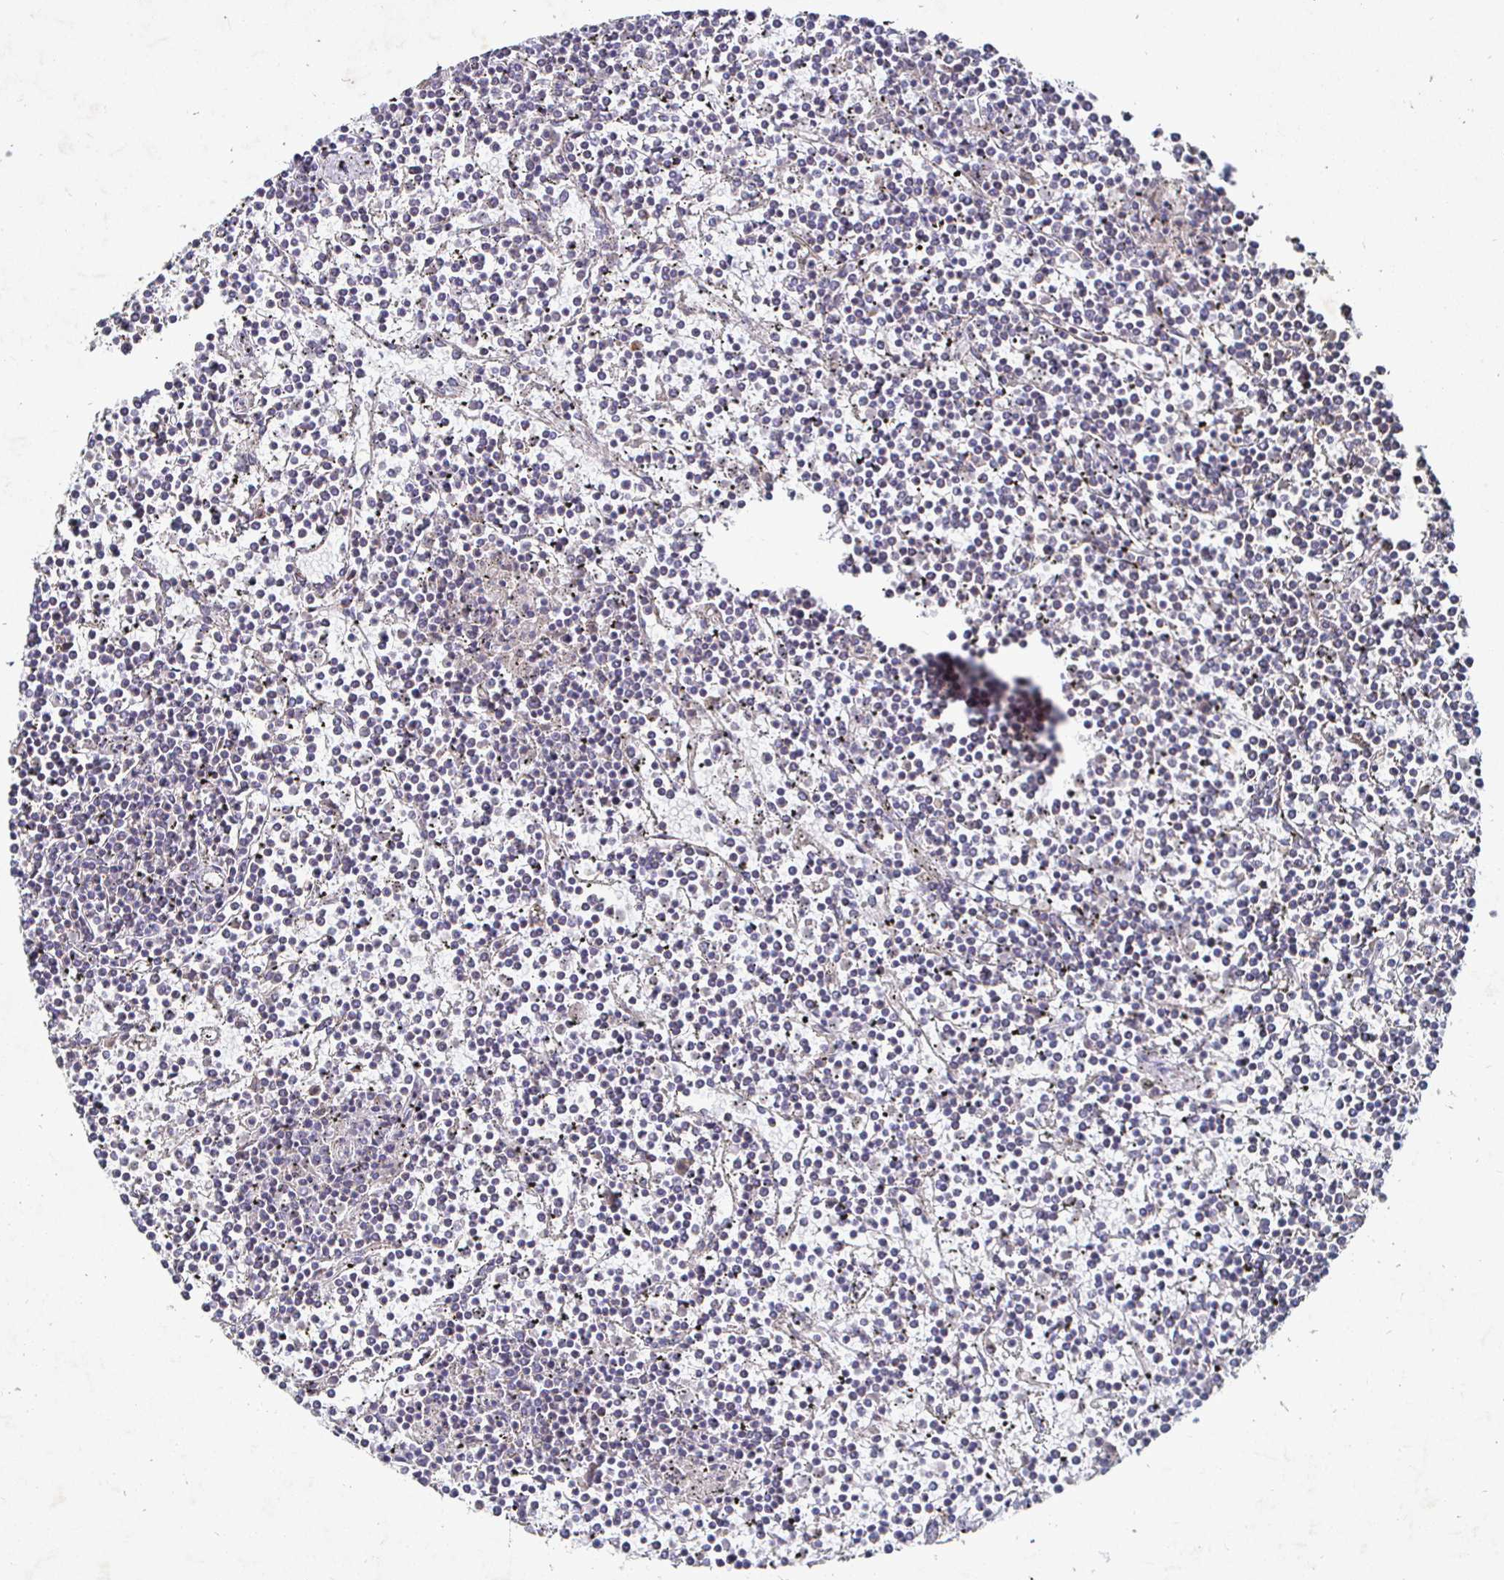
{"staining": {"intensity": "negative", "quantity": "none", "location": "none"}, "tissue": "lymphoma", "cell_type": "Tumor cells", "image_type": "cancer", "snomed": [{"axis": "morphology", "description": "Malignant lymphoma, non-Hodgkin's type, Low grade"}, {"axis": "topography", "description": "Spleen"}], "caption": "IHC photomicrograph of lymphoma stained for a protein (brown), which shows no positivity in tumor cells. (Stains: DAB (3,3'-diaminobenzidine) immunohistochemistry with hematoxylin counter stain, Microscopy: brightfield microscopy at high magnification).", "gene": "NRSN1", "patient": {"sex": "female", "age": 19}}